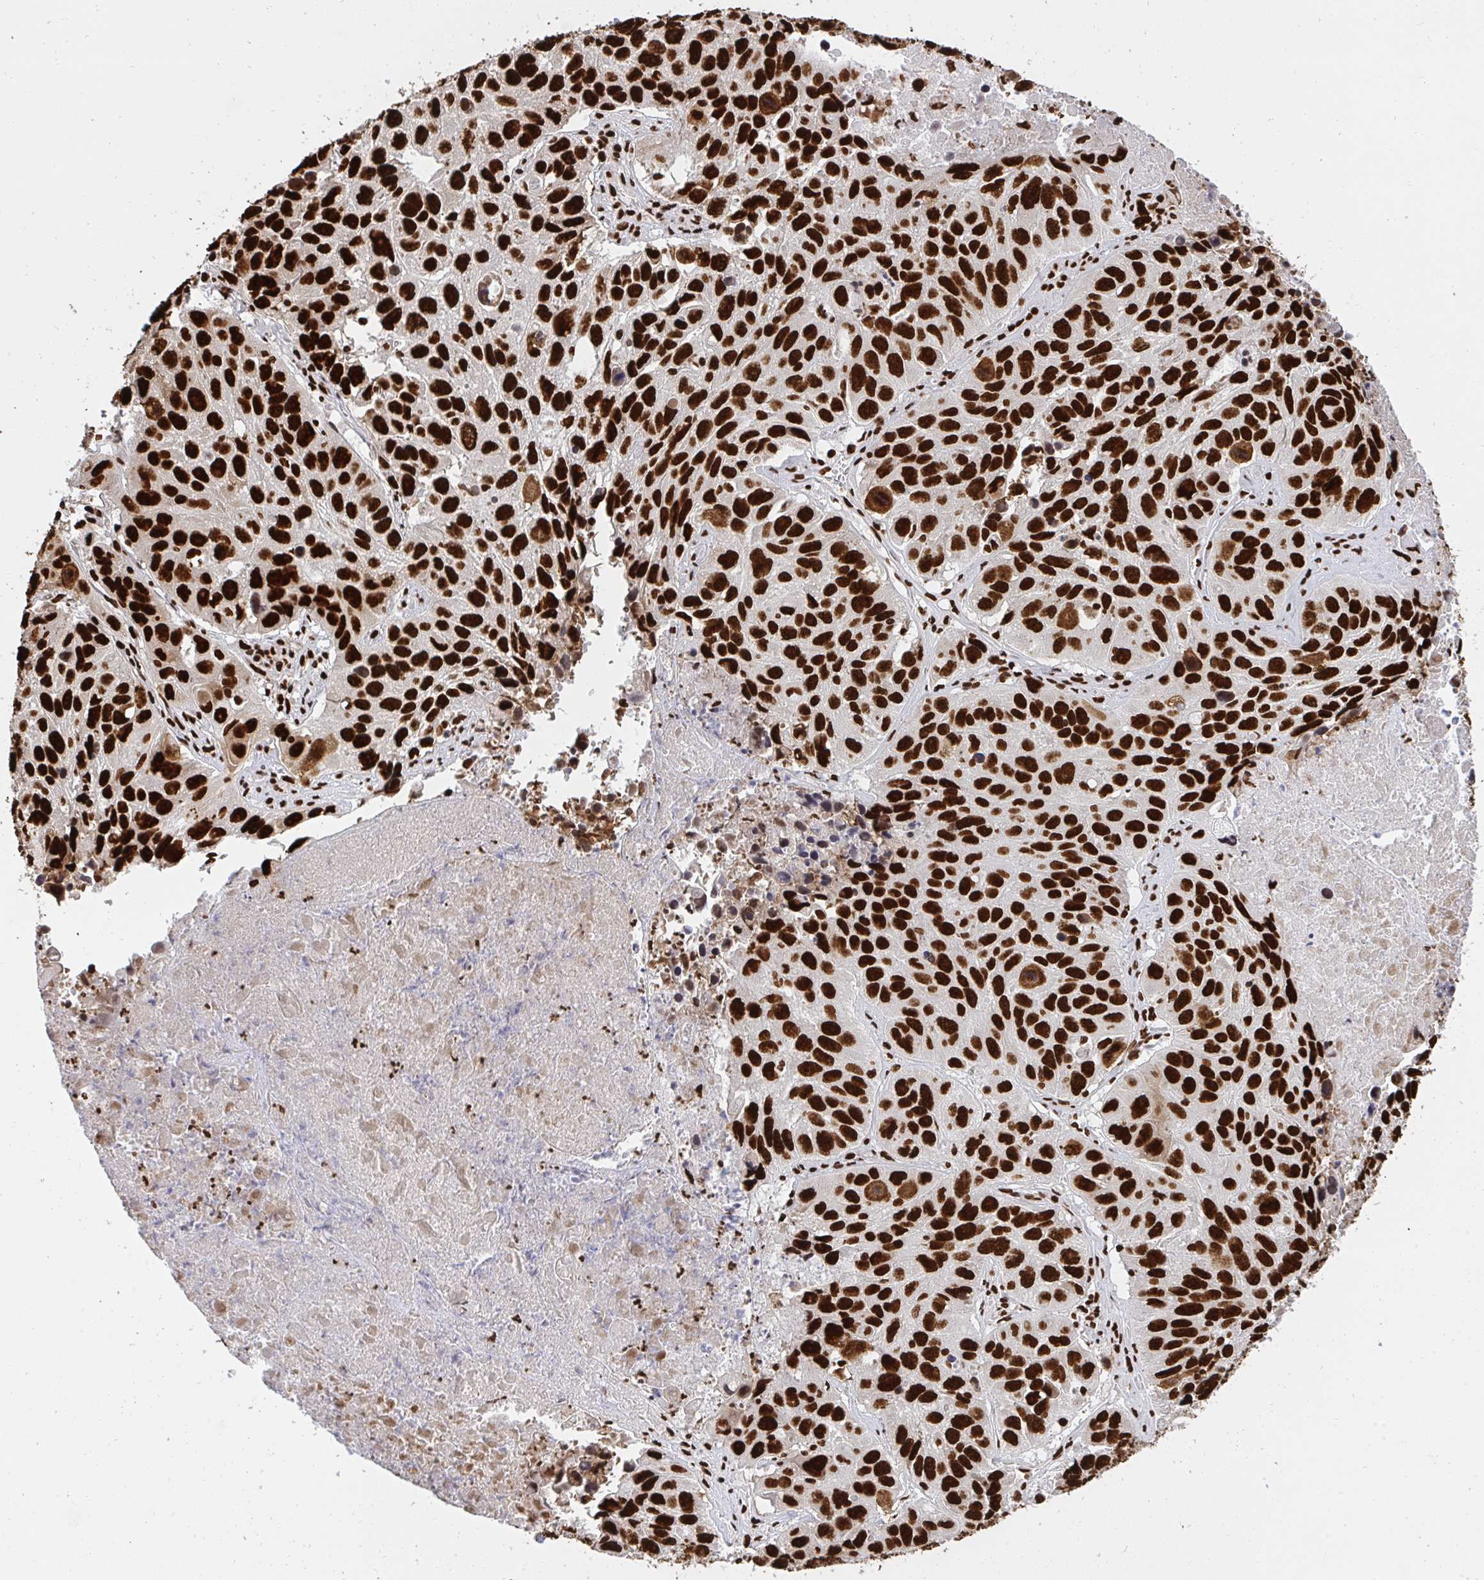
{"staining": {"intensity": "strong", "quantity": ">75%", "location": "nuclear"}, "tissue": "lung cancer", "cell_type": "Tumor cells", "image_type": "cancer", "snomed": [{"axis": "morphology", "description": "Squamous cell carcinoma, NOS"}, {"axis": "topography", "description": "Lung"}], "caption": "Immunohistochemistry (IHC) micrograph of neoplastic tissue: human lung squamous cell carcinoma stained using IHC displays high levels of strong protein expression localized specifically in the nuclear of tumor cells, appearing as a nuclear brown color.", "gene": "HNRNPL", "patient": {"sex": "female", "age": 61}}